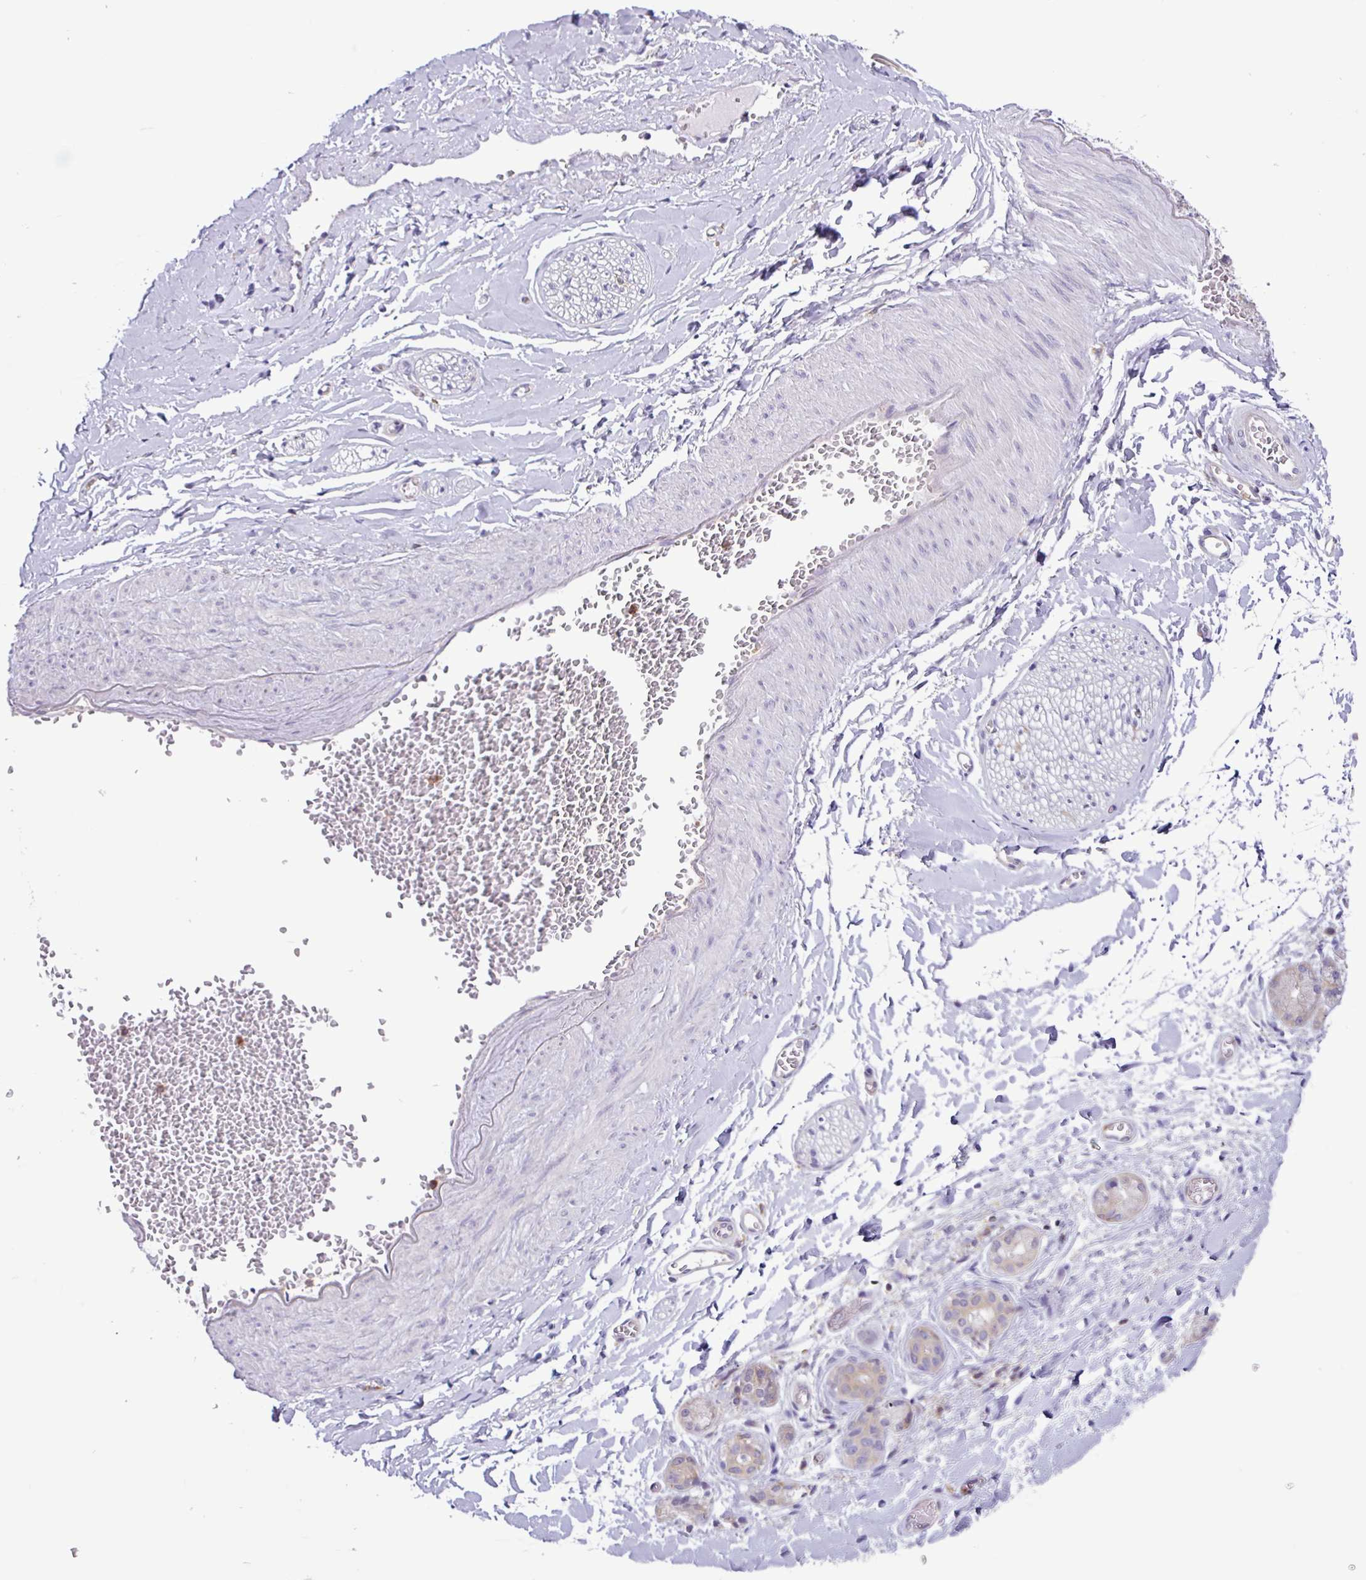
{"staining": {"intensity": "negative", "quantity": "none", "location": "none"}, "tissue": "adipose tissue", "cell_type": "Adipocytes", "image_type": "normal", "snomed": [{"axis": "morphology", "description": "Normal tissue, NOS"}, {"axis": "topography", "description": "Salivary gland"}, {"axis": "topography", "description": "Peripheral nerve tissue"}], "caption": "Immunohistochemistry (IHC) histopathology image of normal adipose tissue: human adipose tissue stained with DAB (3,3'-diaminobenzidine) reveals no significant protein staining in adipocytes.", "gene": "ACTR3B", "patient": {"sex": "female", "age": 24}}